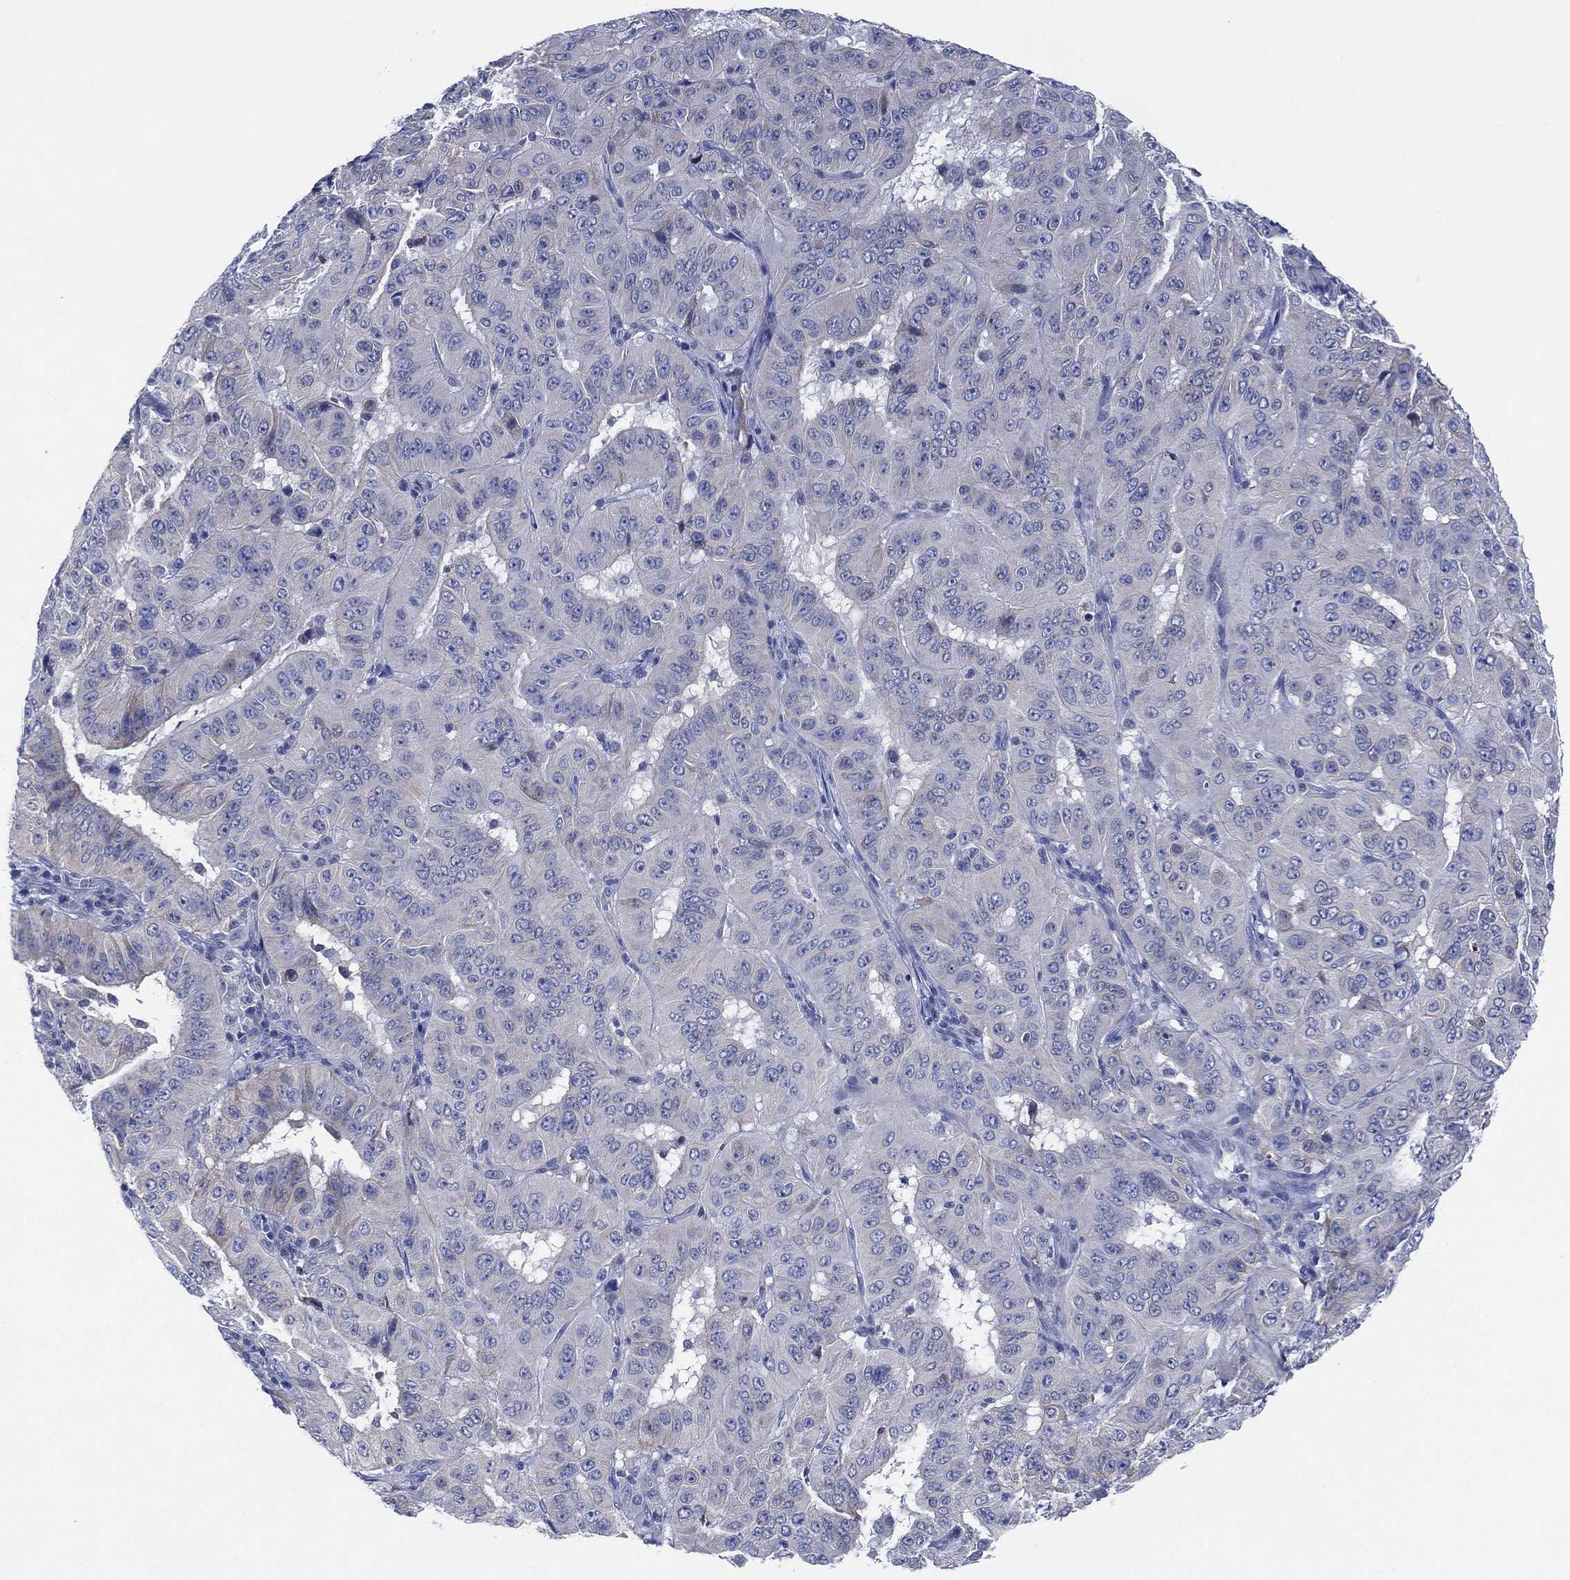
{"staining": {"intensity": "weak", "quantity": "<25%", "location": "cytoplasmic/membranous"}, "tissue": "pancreatic cancer", "cell_type": "Tumor cells", "image_type": "cancer", "snomed": [{"axis": "morphology", "description": "Adenocarcinoma, NOS"}, {"axis": "topography", "description": "Pancreas"}], "caption": "Protein analysis of adenocarcinoma (pancreatic) exhibits no significant staining in tumor cells.", "gene": "CHRNA3", "patient": {"sex": "male", "age": 63}}